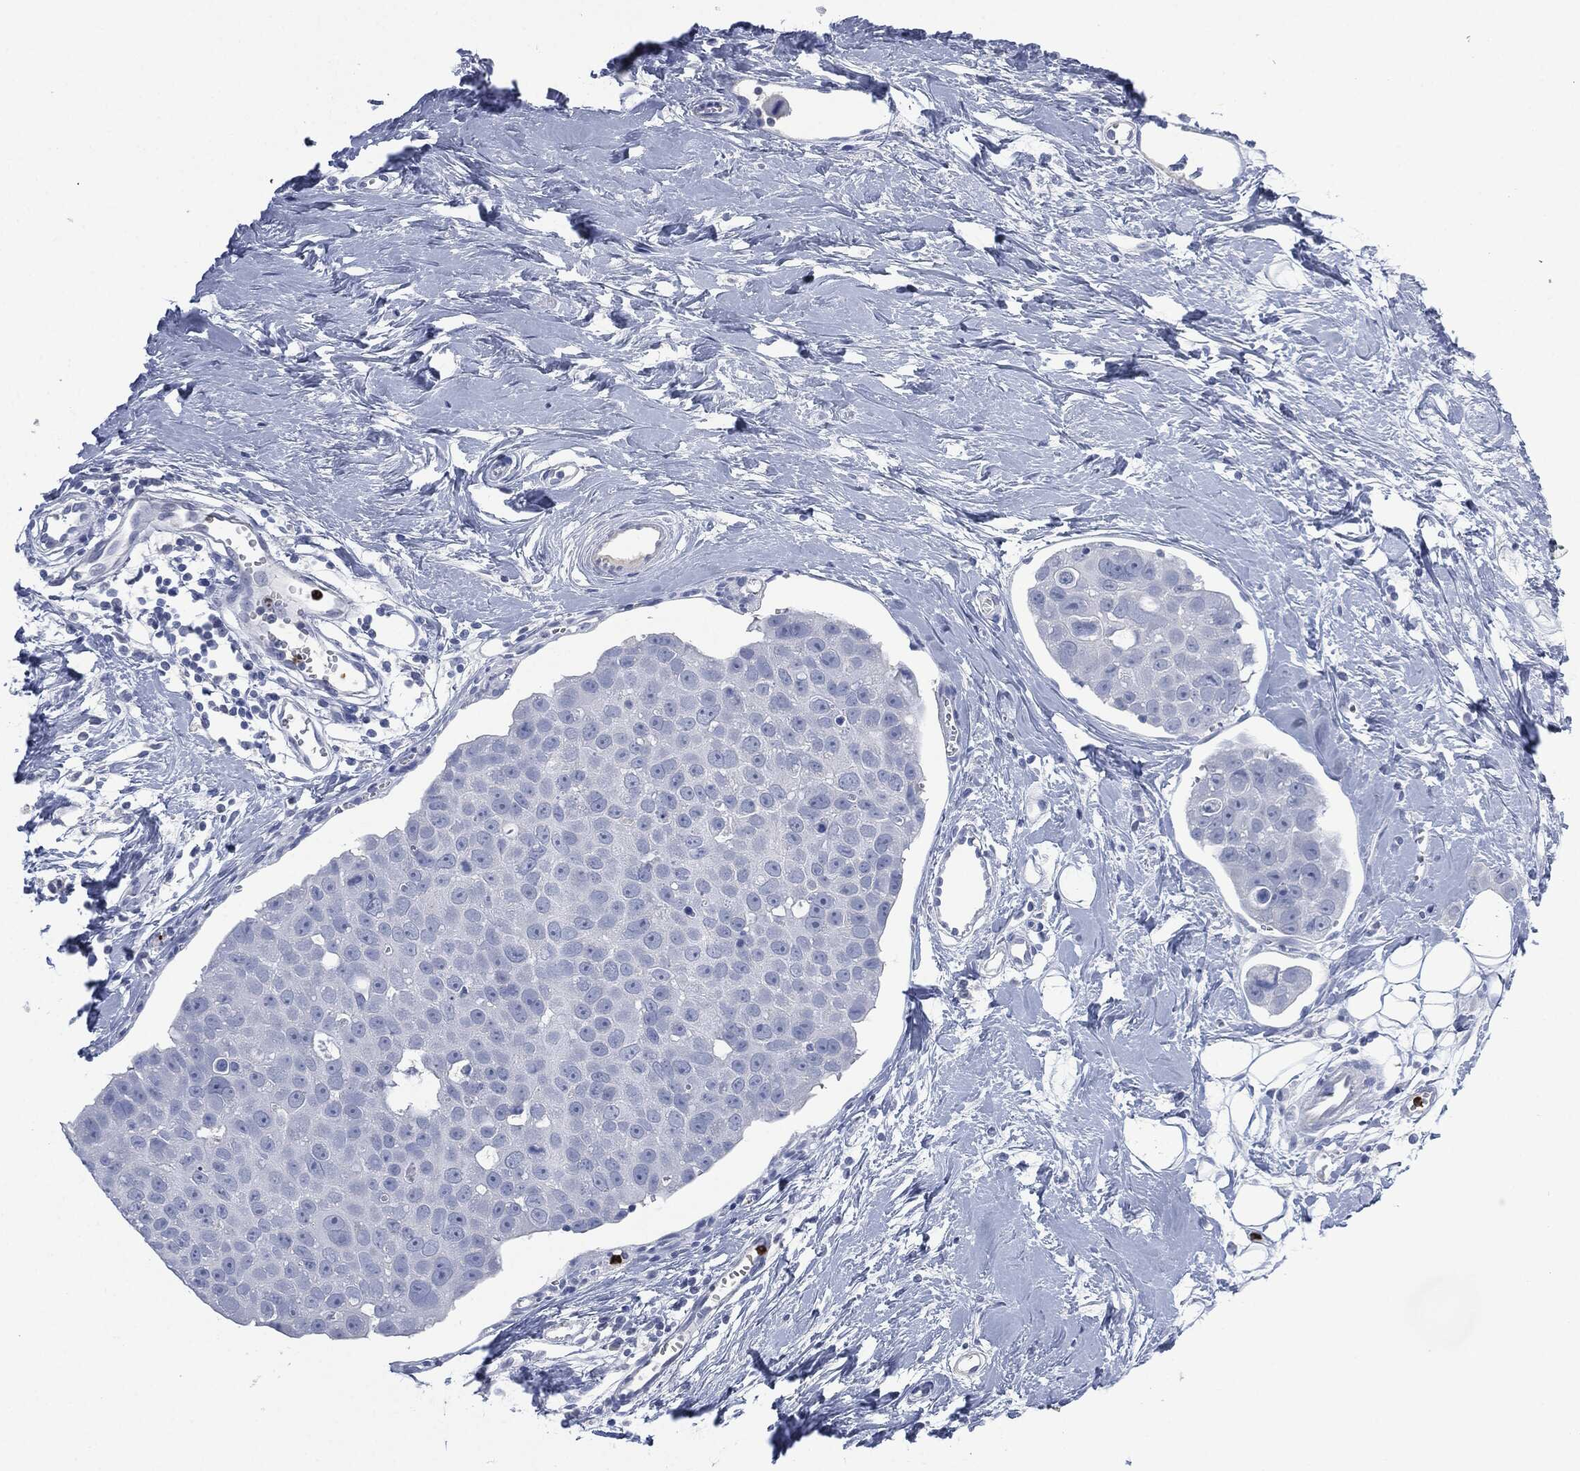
{"staining": {"intensity": "negative", "quantity": "none", "location": "none"}, "tissue": "breast cancer", "cell_type": "Tumor cells", "image_type": "cancer", "snomed": [{"axis": "morphology", "description": "Duct carcinoma"}, {"axis": "topography", "description": "Breast"}], "caption": "High power microscopy histopathology image of an immunohistochemistry (IHC) micrograph of breast invasive ductal carcinoma, revealing no significant expression in tumor cells. The staining is performed using DAB brown chromogen with nuclei counter-stained in using hematoxylin.", "gene": "CEACAM8", "patient": {"sex": "female", "age": 35}}